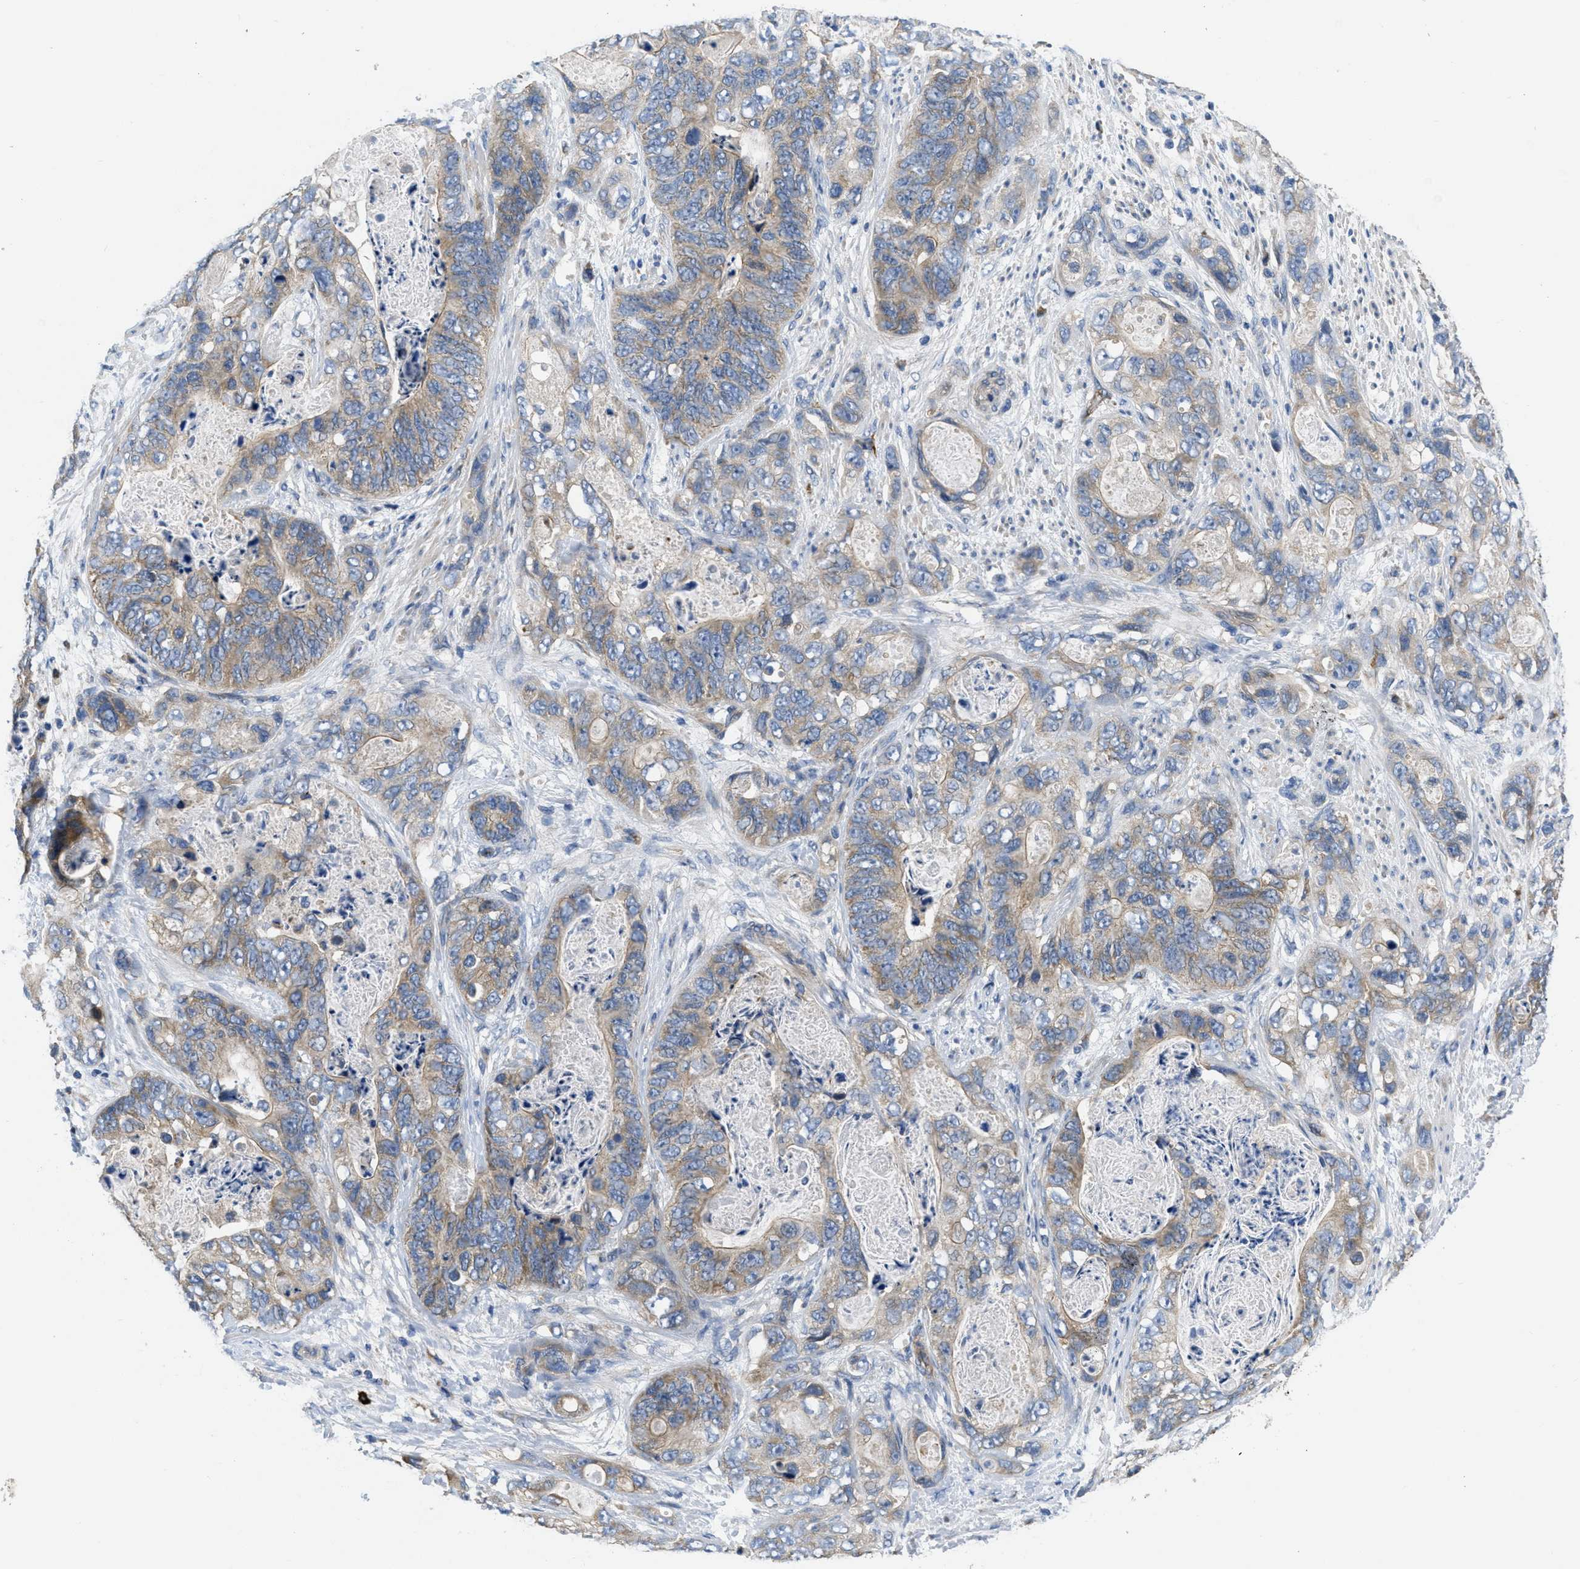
{"staining": {"intensity": "weak", "quantity": ">75%", "location": "cytoplasmic/membranous"}, "tissue": "stomach cancer", "cell_type": "Tumor cells", "image_type": "cancer", "snomed": [{"axis": "morphology", "description": "Adenocarcinoma, NOS"}, {"axis": "topography", "description": "Stomach"}], "caption": "Weak cytoplasmic/membranous positivity is present in about >75% of tumor cells in stomach cancer (adenocarcinoma).", "gene": "GALK1", "patient": {"sex": "female", "age": 89}}